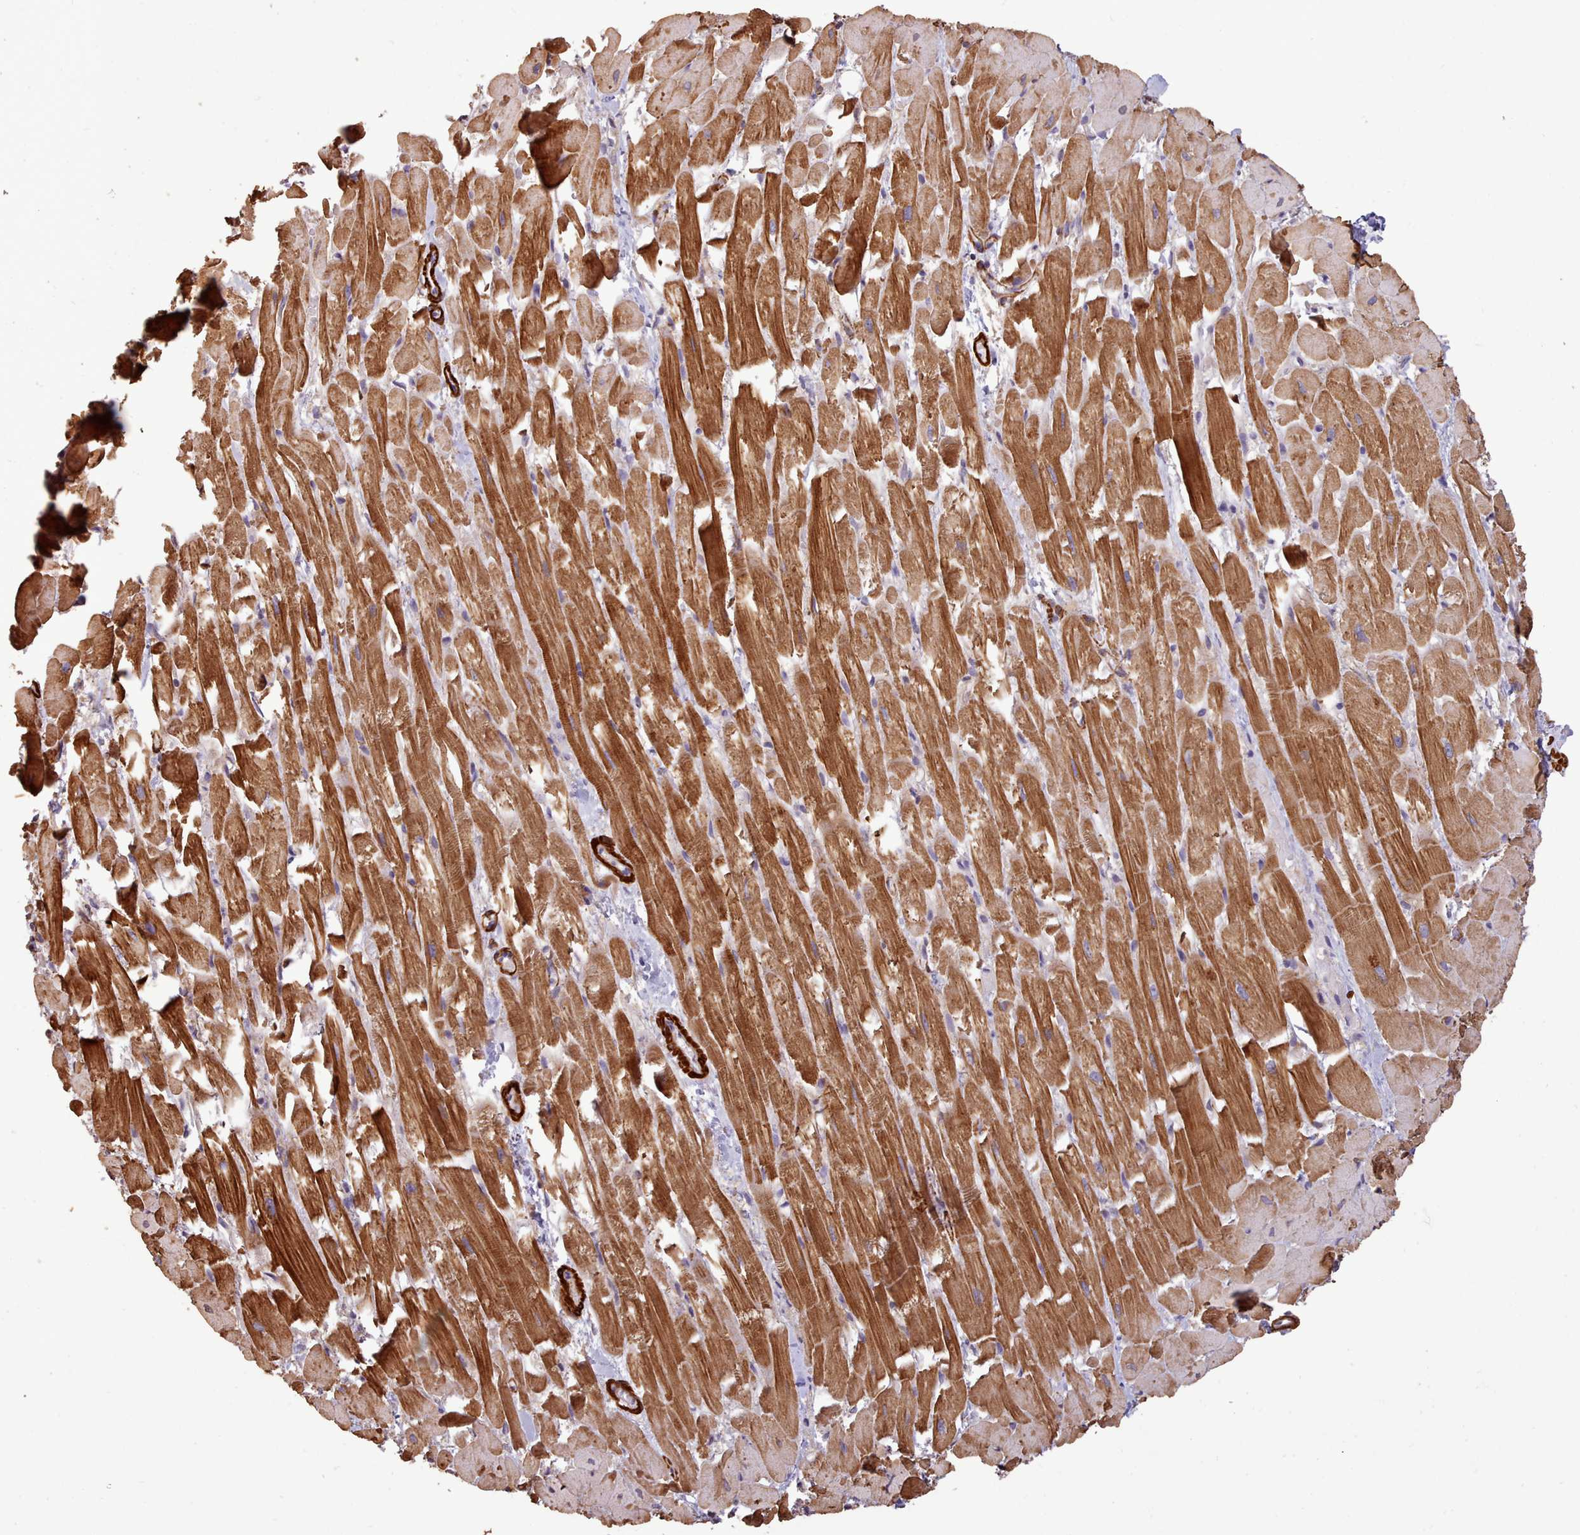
{"staining": {"intensity": "strong", "quantity": ">75%", "location": "cytoplasmic/membranous"}, "tissue": "heart muscle", "cell_type": "Cardiomyocytes", "image_type": "normal", "snomed": [{"axis": "morphology", "description": "Normal tissue, NOS"}, {"axis": "topography", "description": "Heart"}], "caption": "Protein staining of benign heart muscle displays strong cytoplasmic/membranous staining in about >75% of cardiomyocytes. (Brightfield microscopy of DAB IHC at high magnification).", "gene": "NLRC4", "patient": {"sex": "male", "age": 37}}